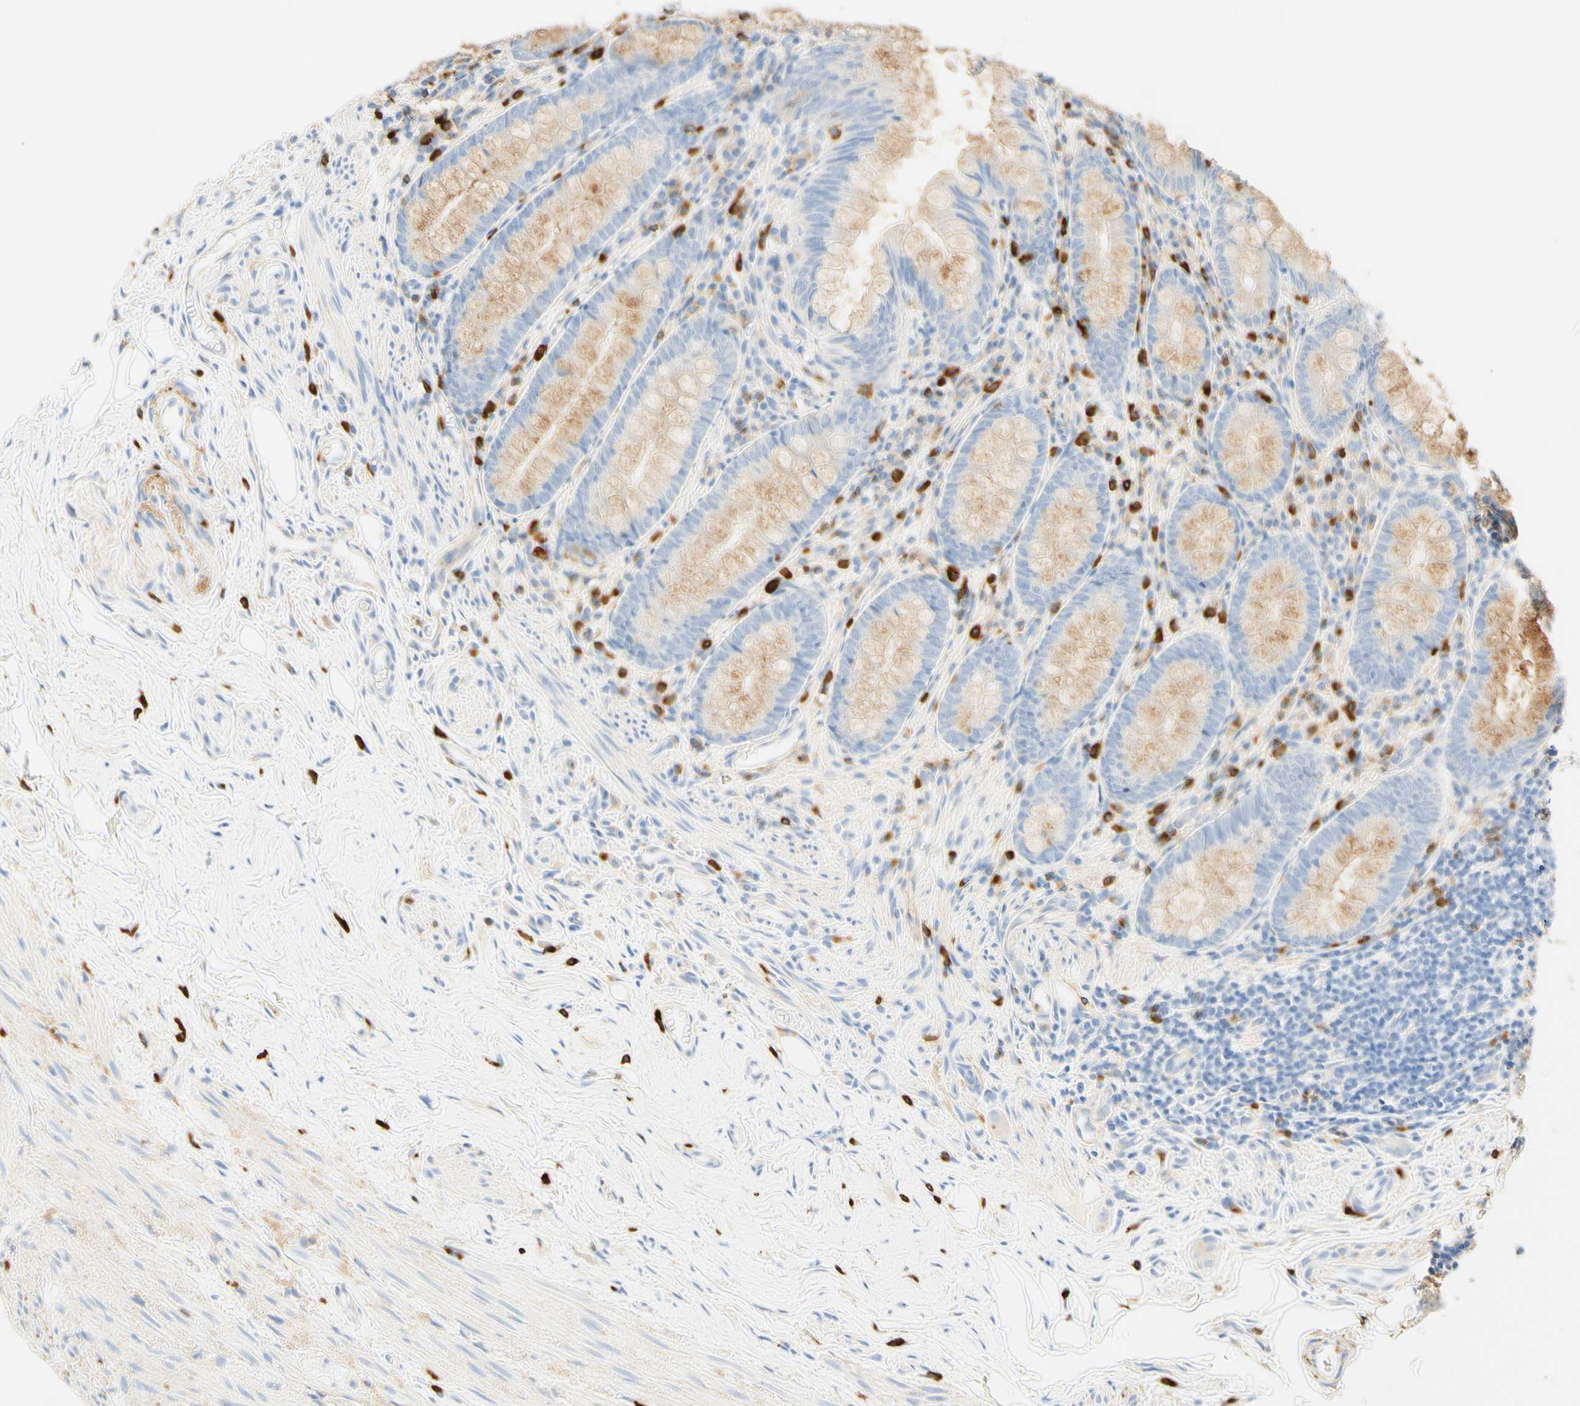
{"staining": {"intensity": "weak", "quantity": "25%-75%", "location": "cytoplasmic/membranous"}, "tissue": "appendix", "cell_type": "Glandular cells", "image_type": "normal", "snomed": [{"axis": "morphology", "description": "Normal tissue, NOS"}, {"axis": "topography", "description": "Appendix"}], "caption": "Unremarkable appendix was stained to show a protein in brown. There is low levels of weak cytoplasmic/membranous expression in about 25%-75% of glandular cells.", "gene": "CD63", "patient": {"sex": "female", "age": 77}}